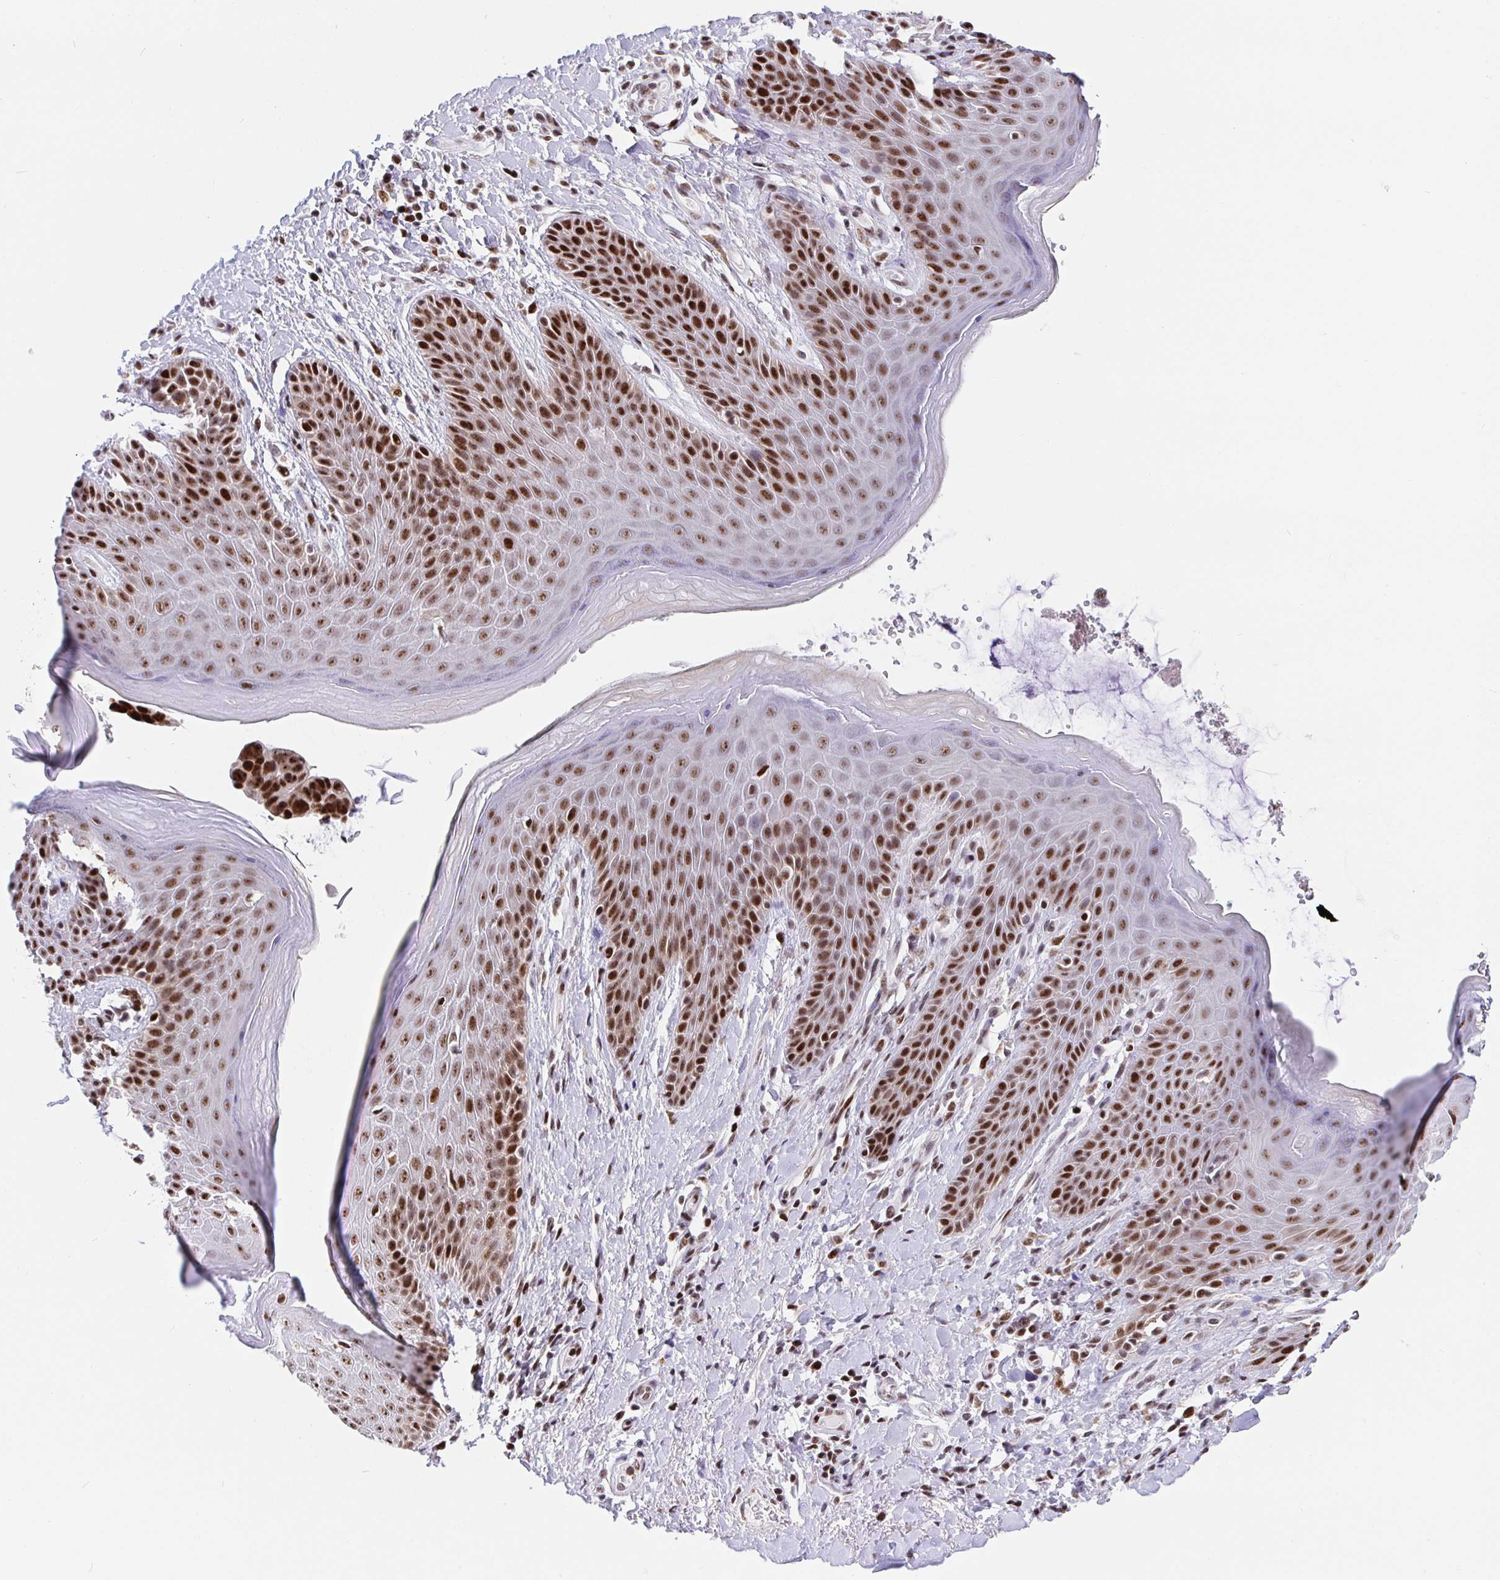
{"staining": {"intensity": "strong", "quantity": "25%-75%", "location": "nuclear"}, "tissue": "skin", "cell_type": "Epidermal cells", "image_type": "normal", "snomed": [{"axis": "morphology", "description": "Normal tissue, NOS"}, {"axis": "topography", "description": "Anal"}, {"axis": "topography", "description": "Peripheral nerve tissue"}], "caption": "This image displays IHC staining of normal human skin, with high strong nuclear positivity in approximately 25%-75% of epidermal cells.", "gene": "SETD5", "patient": {"sex": "male", "age": 51}}